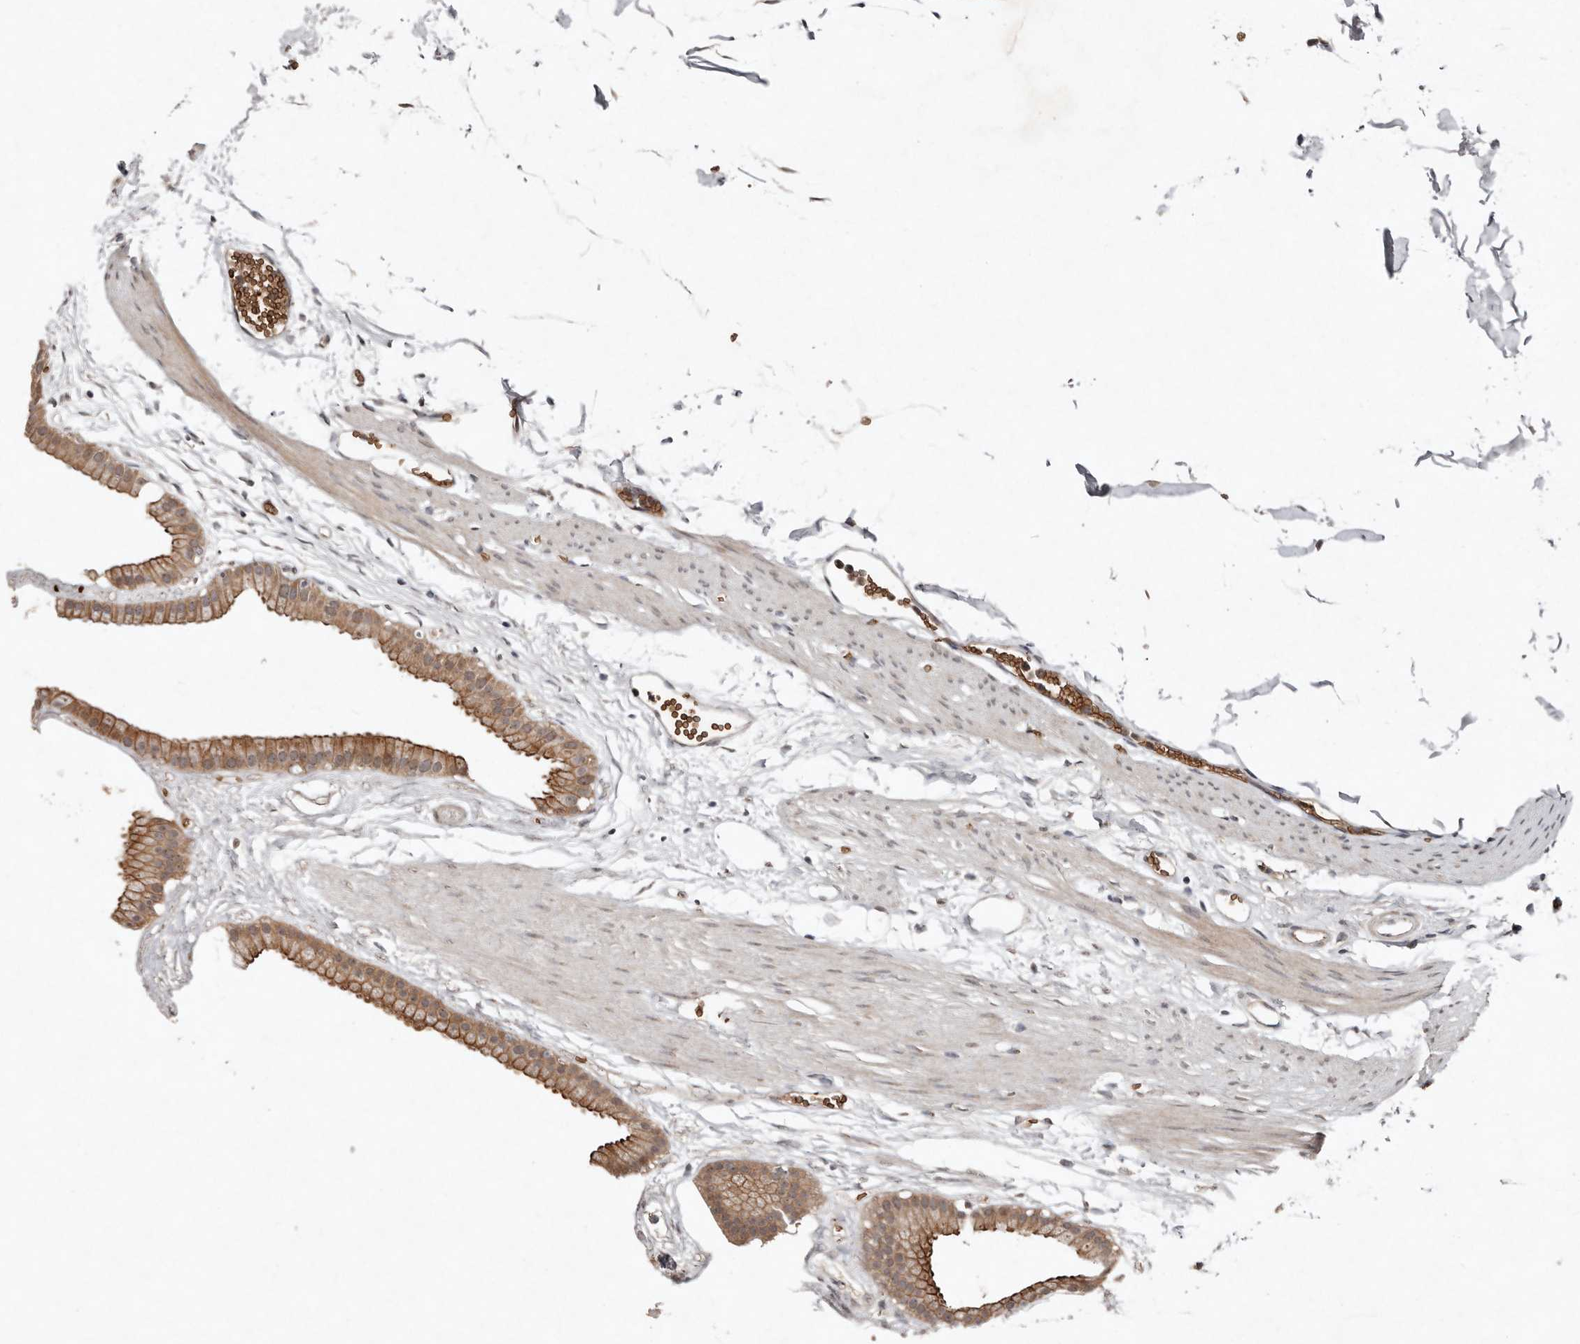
{"staining": {"intensity": "moderate", "quantity": ">75%", "location": "cytoplasmic/membranous"}, "tissue": "gallbladder", "cell_type": "Glandular cells", "image_type": "normal", "snomed": [{"axis": "morphology", "description": "Normal tissue, NOS"}, {"axis": "topography", "description": "Gallbladder"}], "caption": "A histopathology image of gallbladder stained for a protein shows moderate cytoplasmic/membranous brown staining in glandular cells. (Brightfield microscopy of DAB IHC at high magnification).", "gene": "DIP2C", "patient": {"sex": "female", "age": 64}}